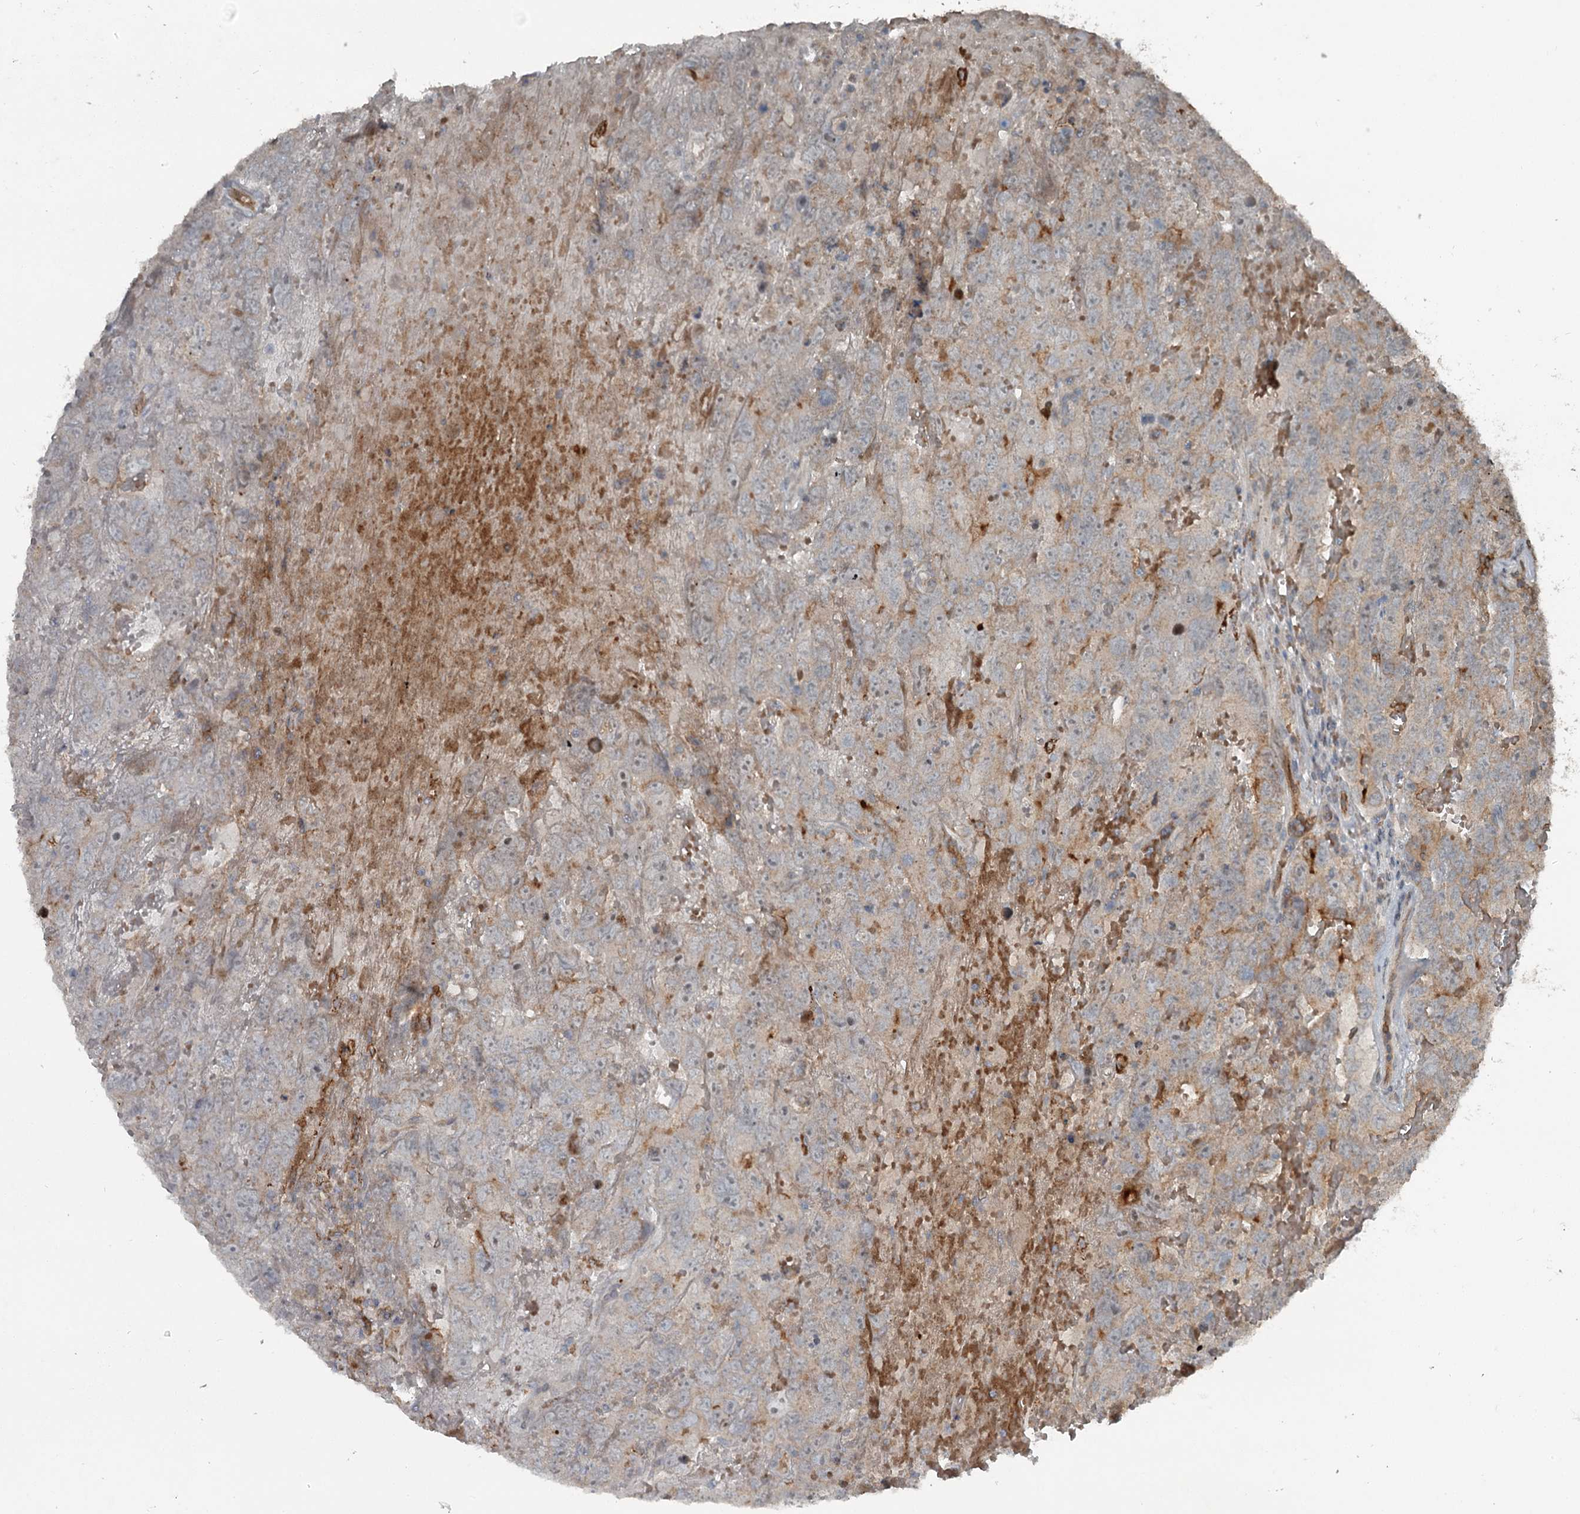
{"staining": {"intensity": "weak", "quantity": "<25%", "location": "cytoplasmic/membranous"}, "tissue": "testis cancer", "cell_type": "Tumor cells", "image_type": "cancer", "snomed": [{"axis": "morphology", "description": "Carcinoma, Embryonal, NOS"}, {"axis": "topography", "description": "Testis"}], "caption": "Immunohistochemistry of testis cancer shows no staining in tumor cells.", "gene": "SLC39A8", "patient": {"sex": "male", "age": 45}}